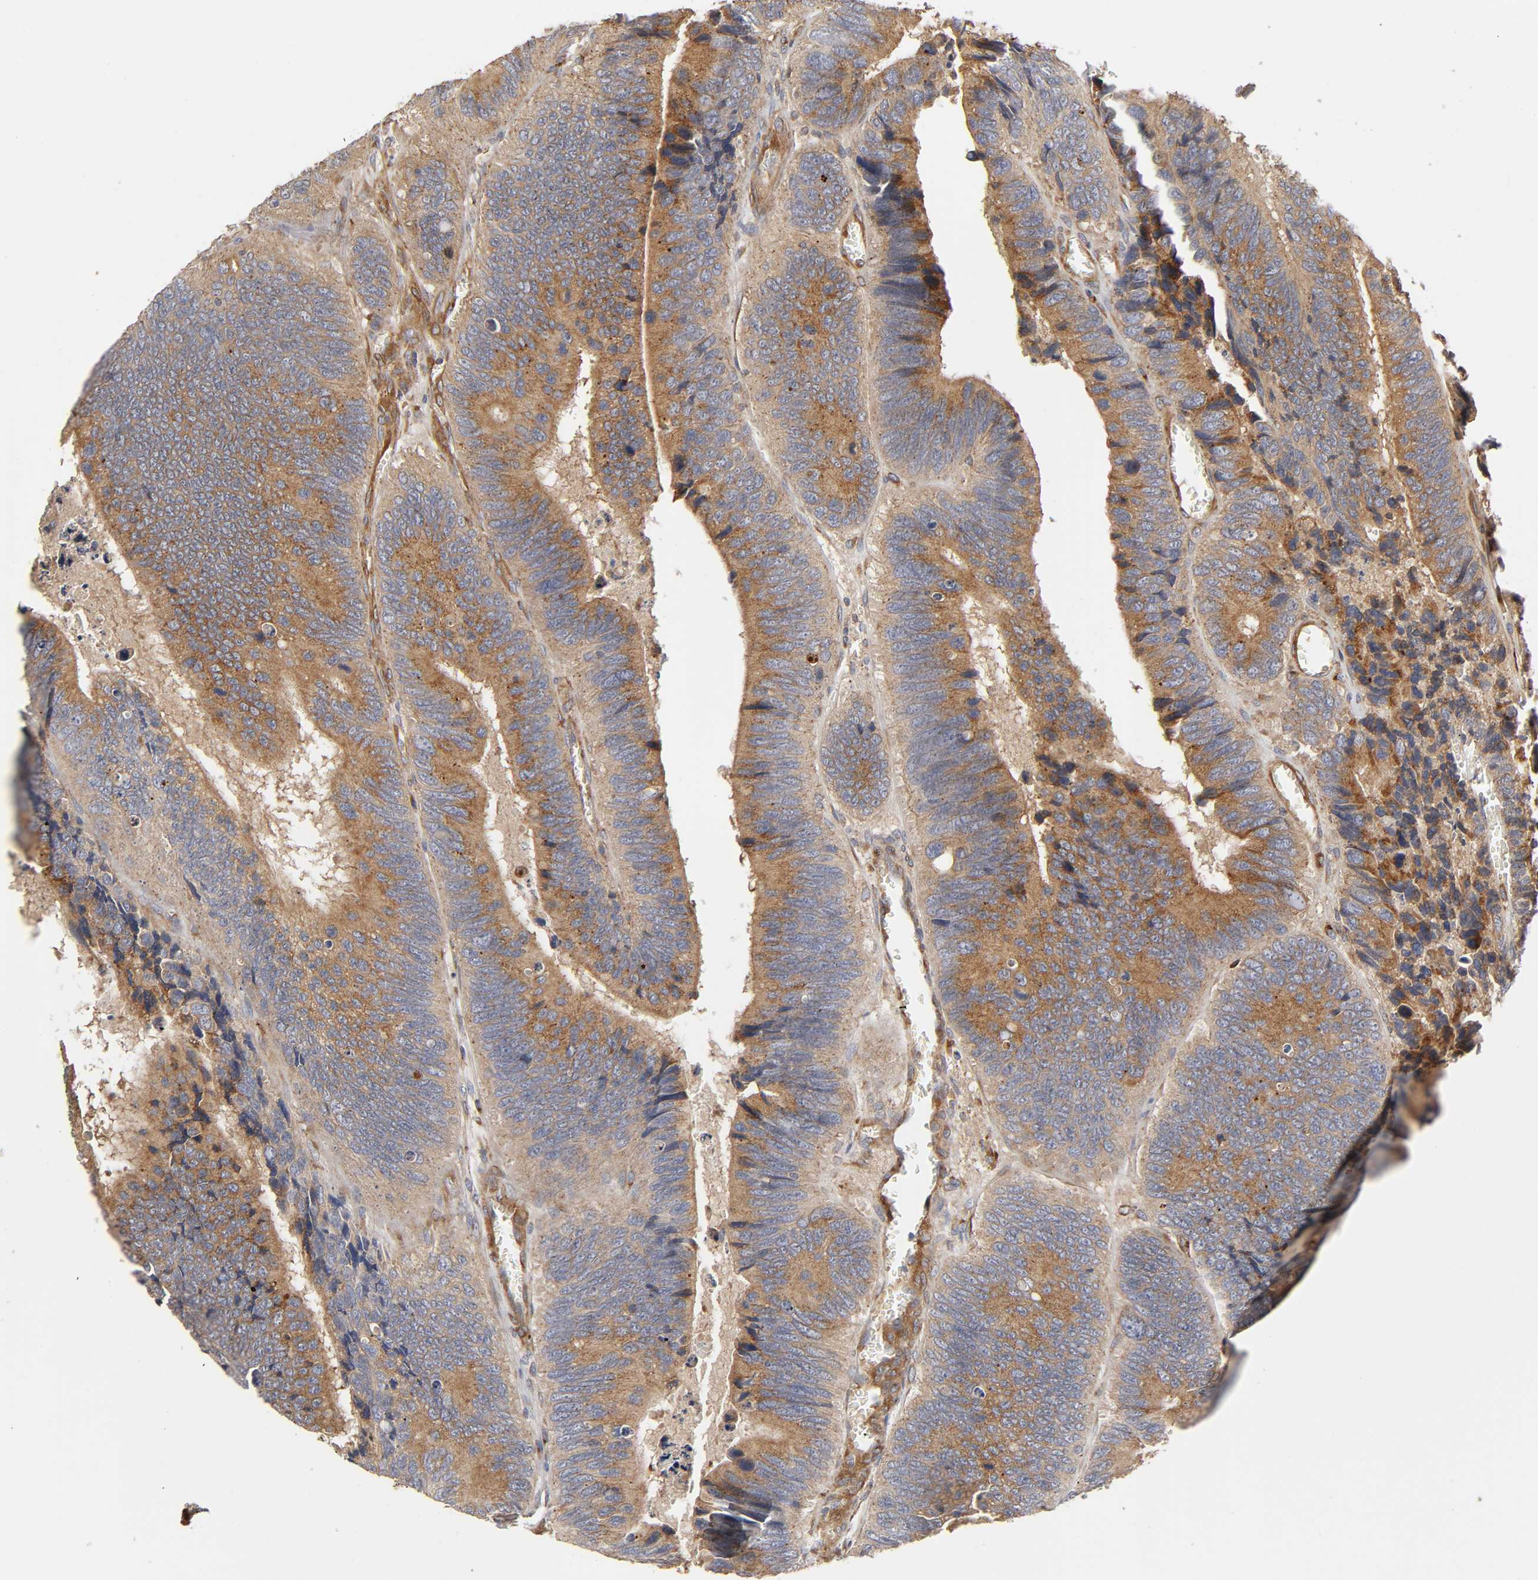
{"staining": {"intensity": "moderate", "quantity": ">75%", "location": "cytoplasmic/membranous"}, "tissue": "colorectal cancer", "cell_type": "Tumor cells", "image_type": "cancer", "snomed": [{"axis": "morphology", "description": "Adenocarcinoma, NOS"}, {"axis": "topography", "description": "Colon"}], "caption": "Colorectal cancer was stained to show a protein in brown. There is medium levels of moderate cytoplasmic/membranous positivity in approximately >75% of tumor cells.", "gene": "GNPTG", "patient": {"sex": "male", "age": 72}}